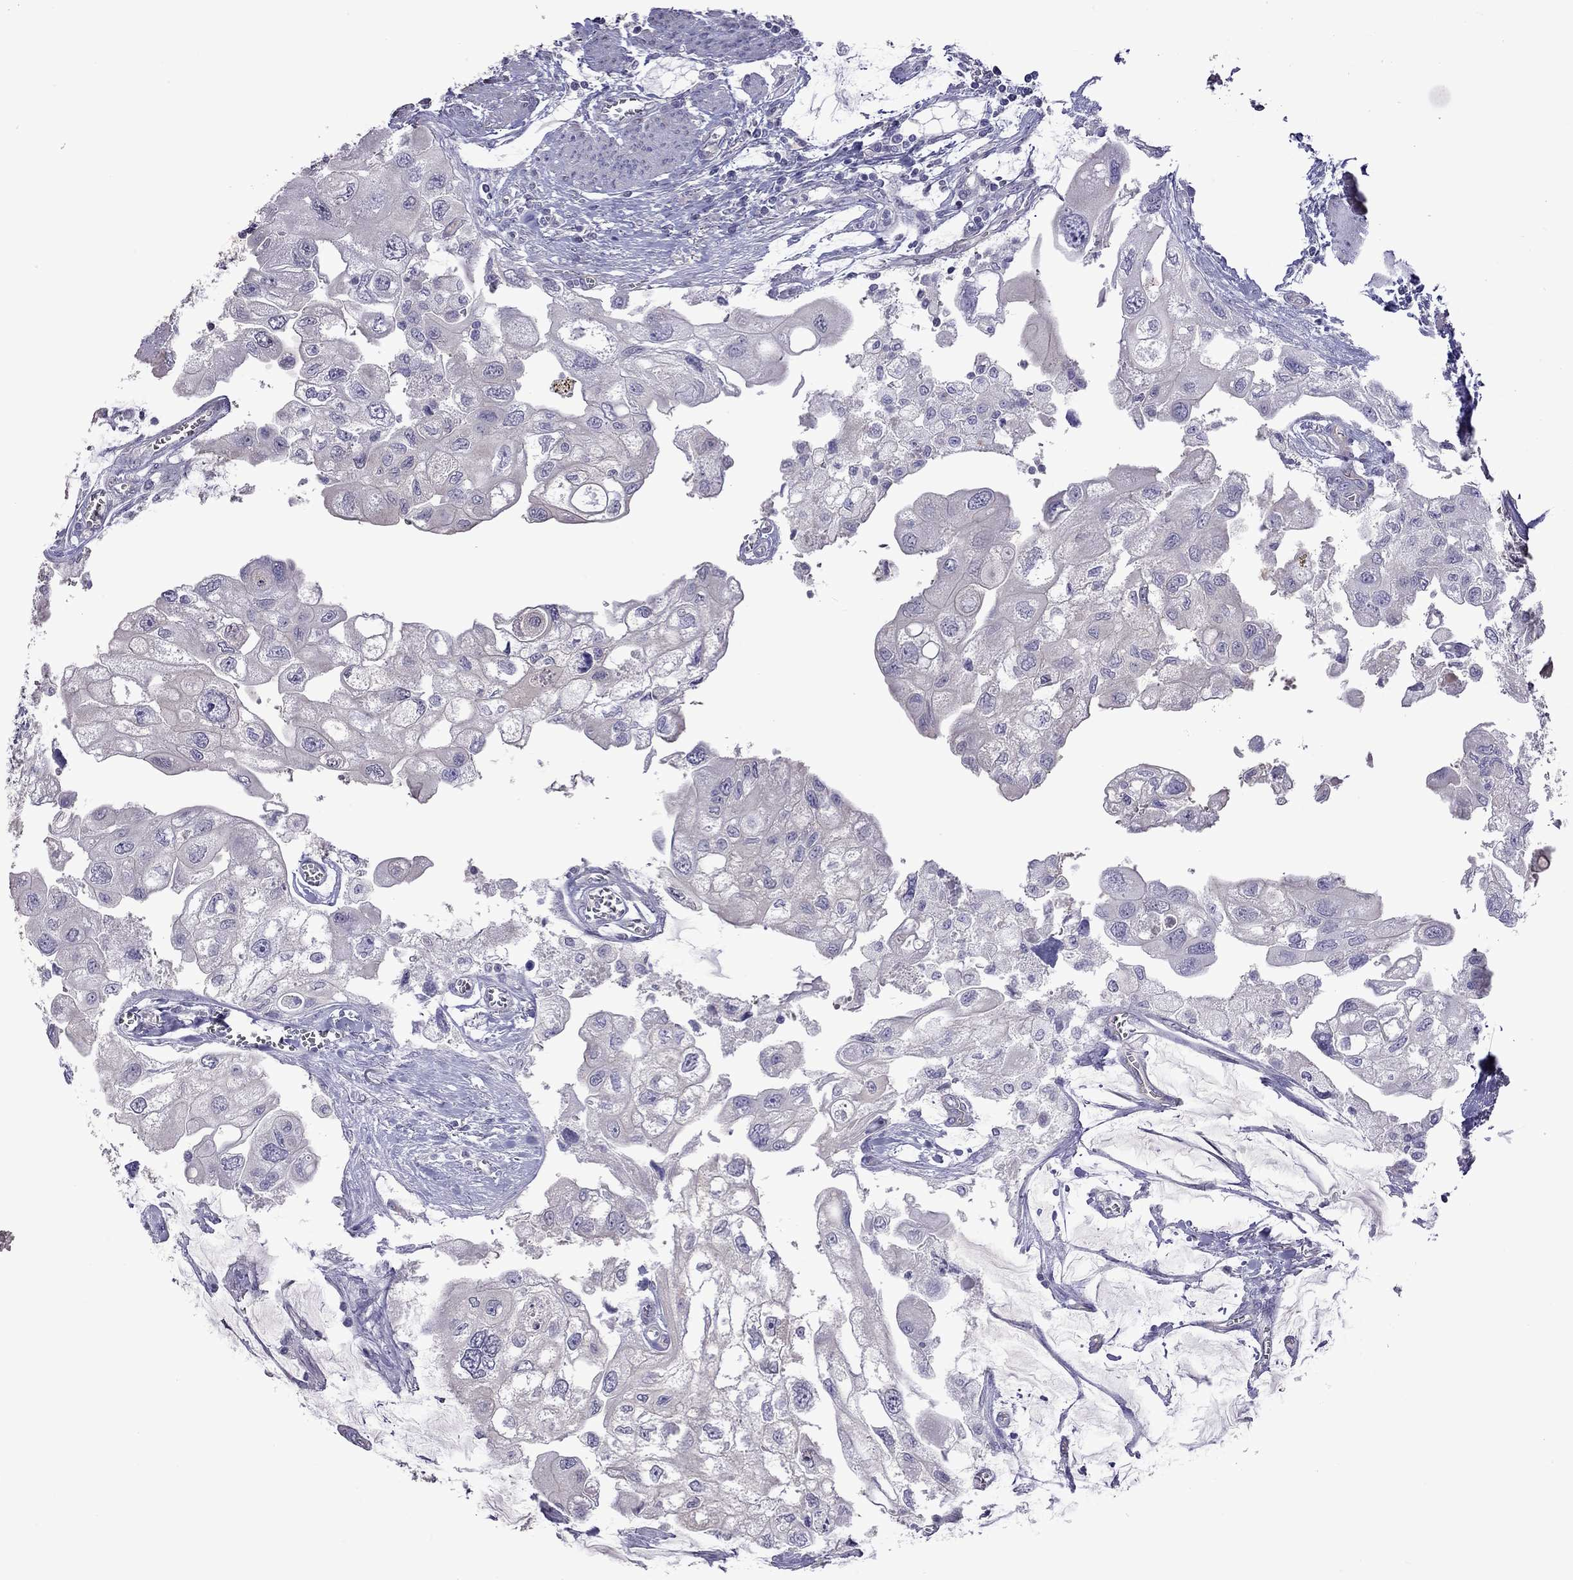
{"staining": {"intensity": "negative", "quantity": "none", "location": "none"}, "tissue": "urothelial cancer", "cell_type": "Tumor cells", "image_type": "cancer", "snomed": [{"axis": "morphology", "description": "Urothelial carcinoma, High grade"}, {"axis": "topography", "description": "Urinary bladder"}], "caption": "Protein analysis of urothelial cancer shows no significant expression in tumor cells. (DAB (3,3'-diaminobenzidine) immunohistochemistry (IHC) with hematoxylin counter stain).", "gene": "FEZ1", "patient": {"sex": "male", "age": 59}}